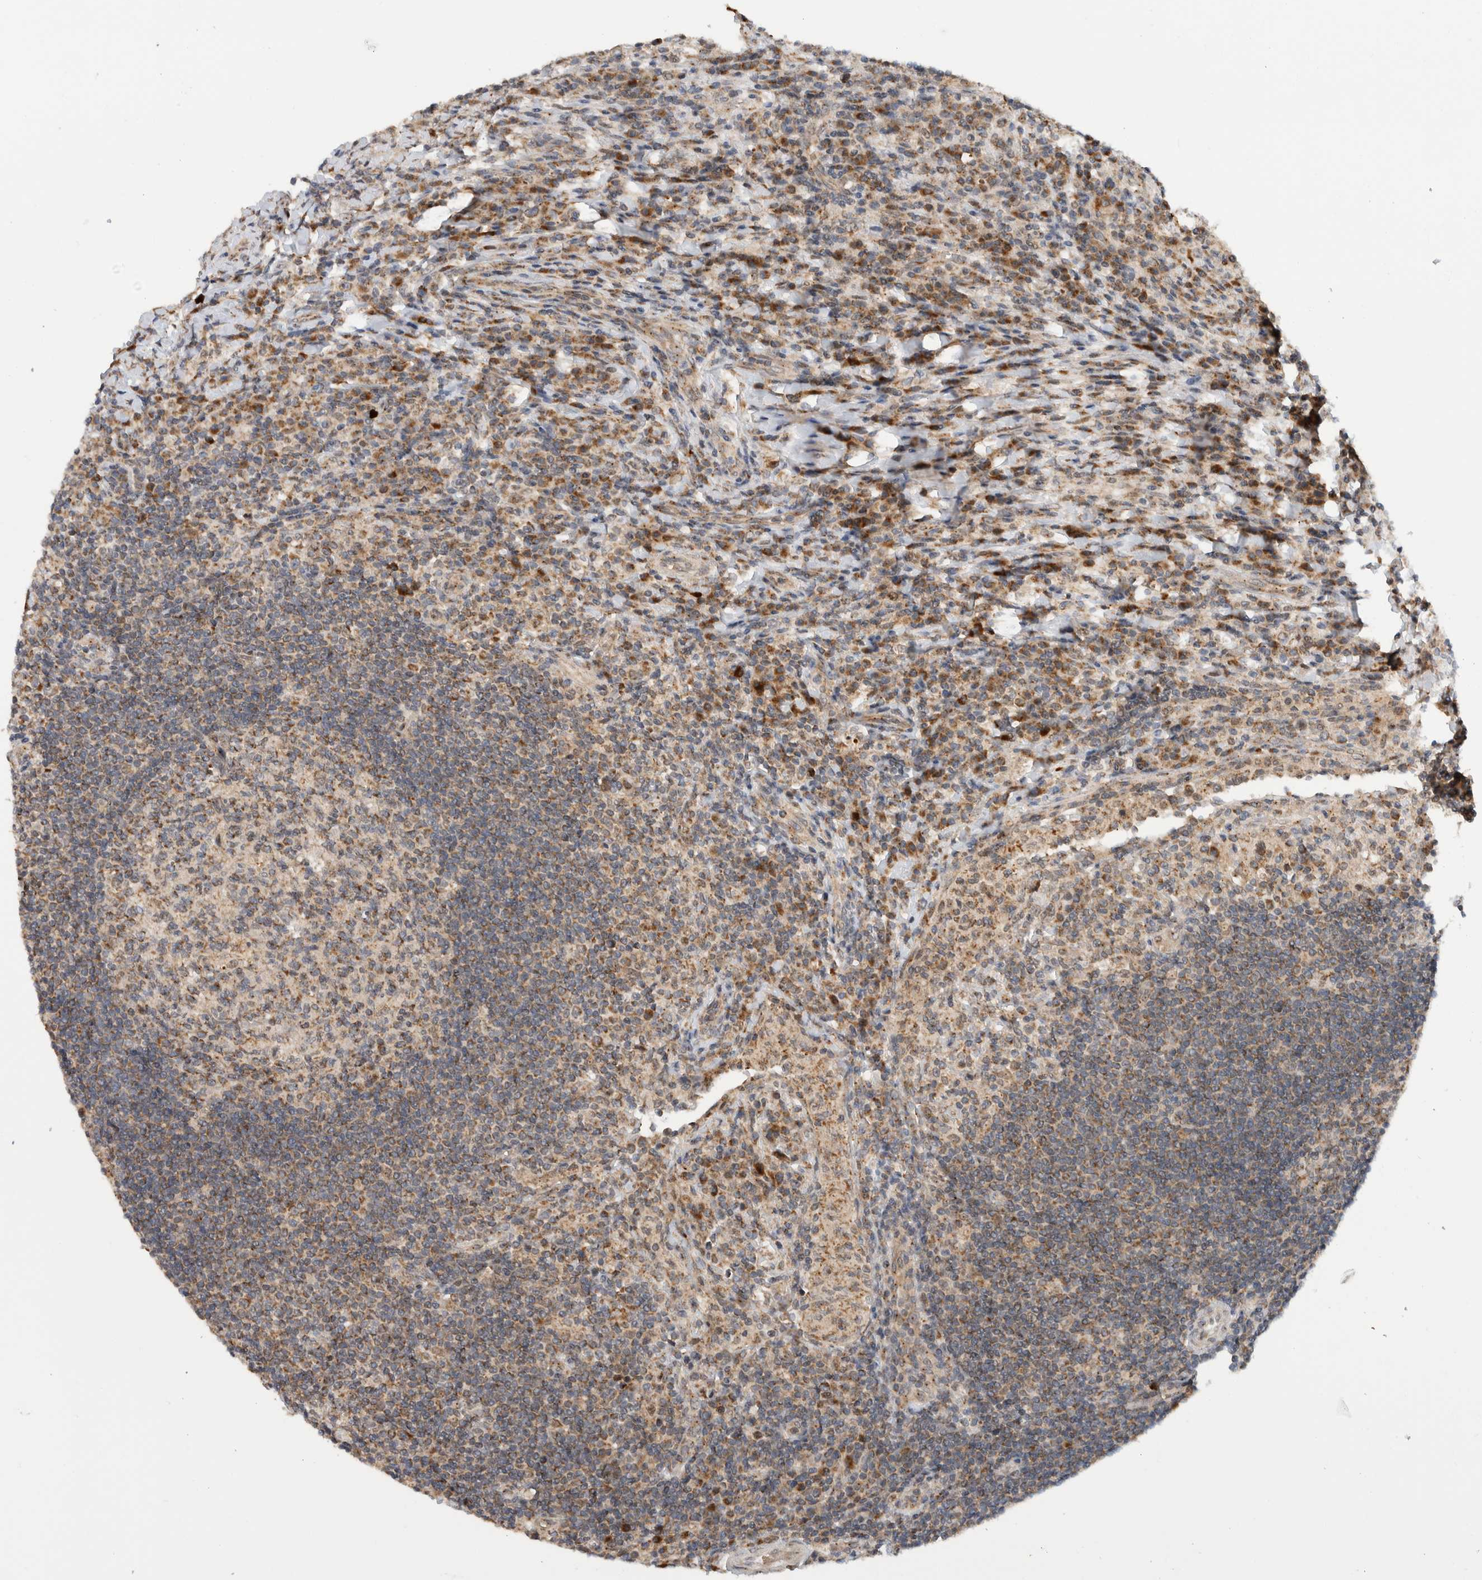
{"staining": {"intensity": "moderate", "quantity": ">75%", "location": "cytoplasmic/membranous"}, "tissue": "lymph node", "cell_type": "Germinal center cells", "image_type": "normal", "snomed": [{"axis": "morphology", "description": "Normal tissue, NOS"}, {"axis": "topography", "description": "Lymph node"}], "caption": "Immunohistochemistry (IHC) photomicrograph of benign human lymph node stained for a protein (brown), which exhibits medium levels of moderate cytoplasmic/membranous positivity in approximately >75% of germinal center cells.", "gene": "CMC2", "patient": {"sex": "female", "age": 53}}